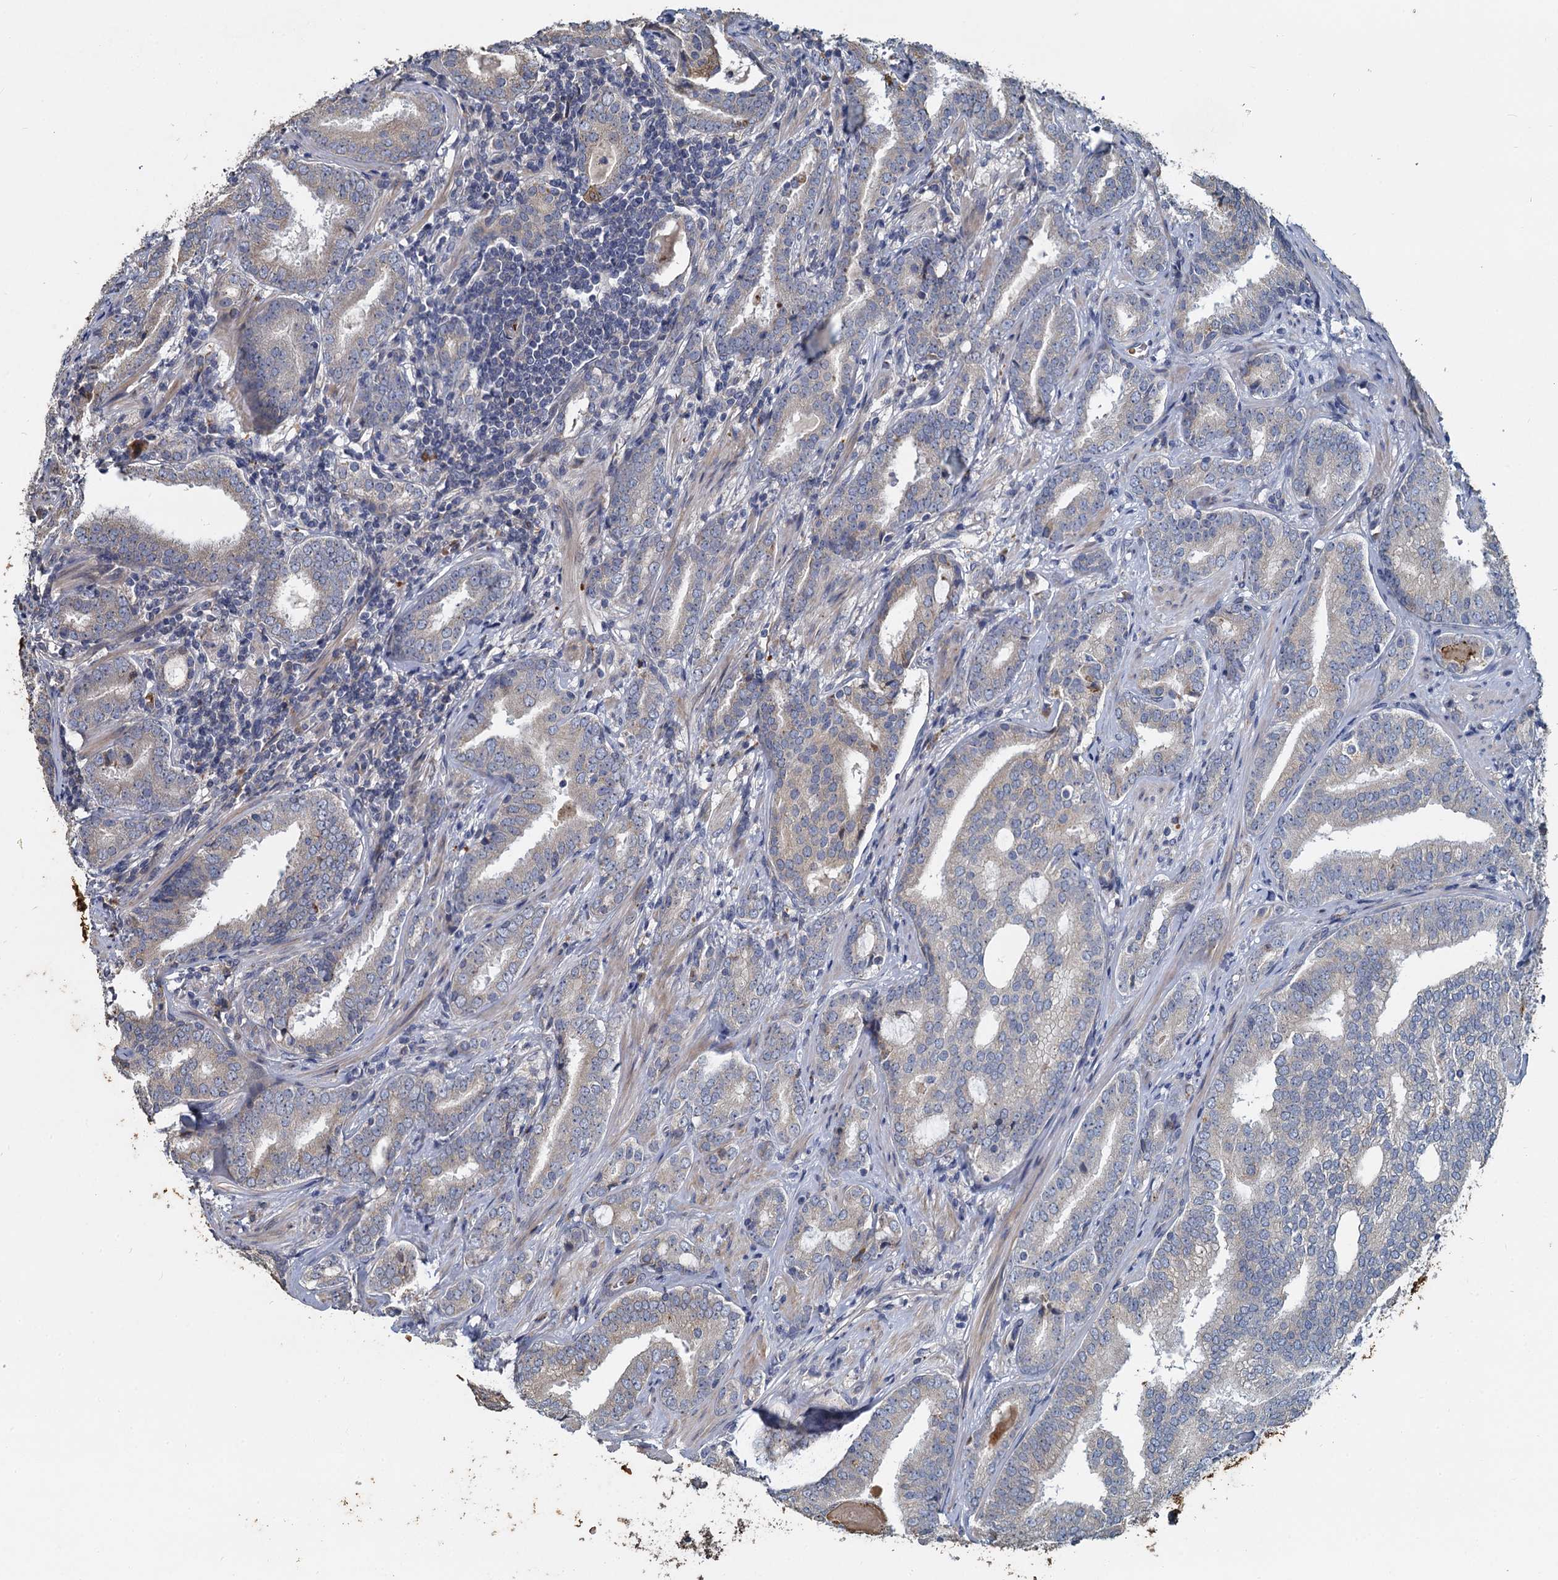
{"staining": {"intensity": "weak", "quantity": "<25%", "location": "cytoplasmic/membranous"}, "tissue": "prostate cancer", "cell_type": "Tumor cells", "image_type": "cancer", "snomed": [{"axis": "morphology", "description": "Adenocarcinoma, High grade"}, {"axis": "topography", "description": "Prostate"}], "caption": "IHC of human prostate cancer (high-grade adenocarcinoma) exhibits no positivity in tumor cells.", "gene": "TCTN2", "patient": {"sex": "male", "age": 63}}